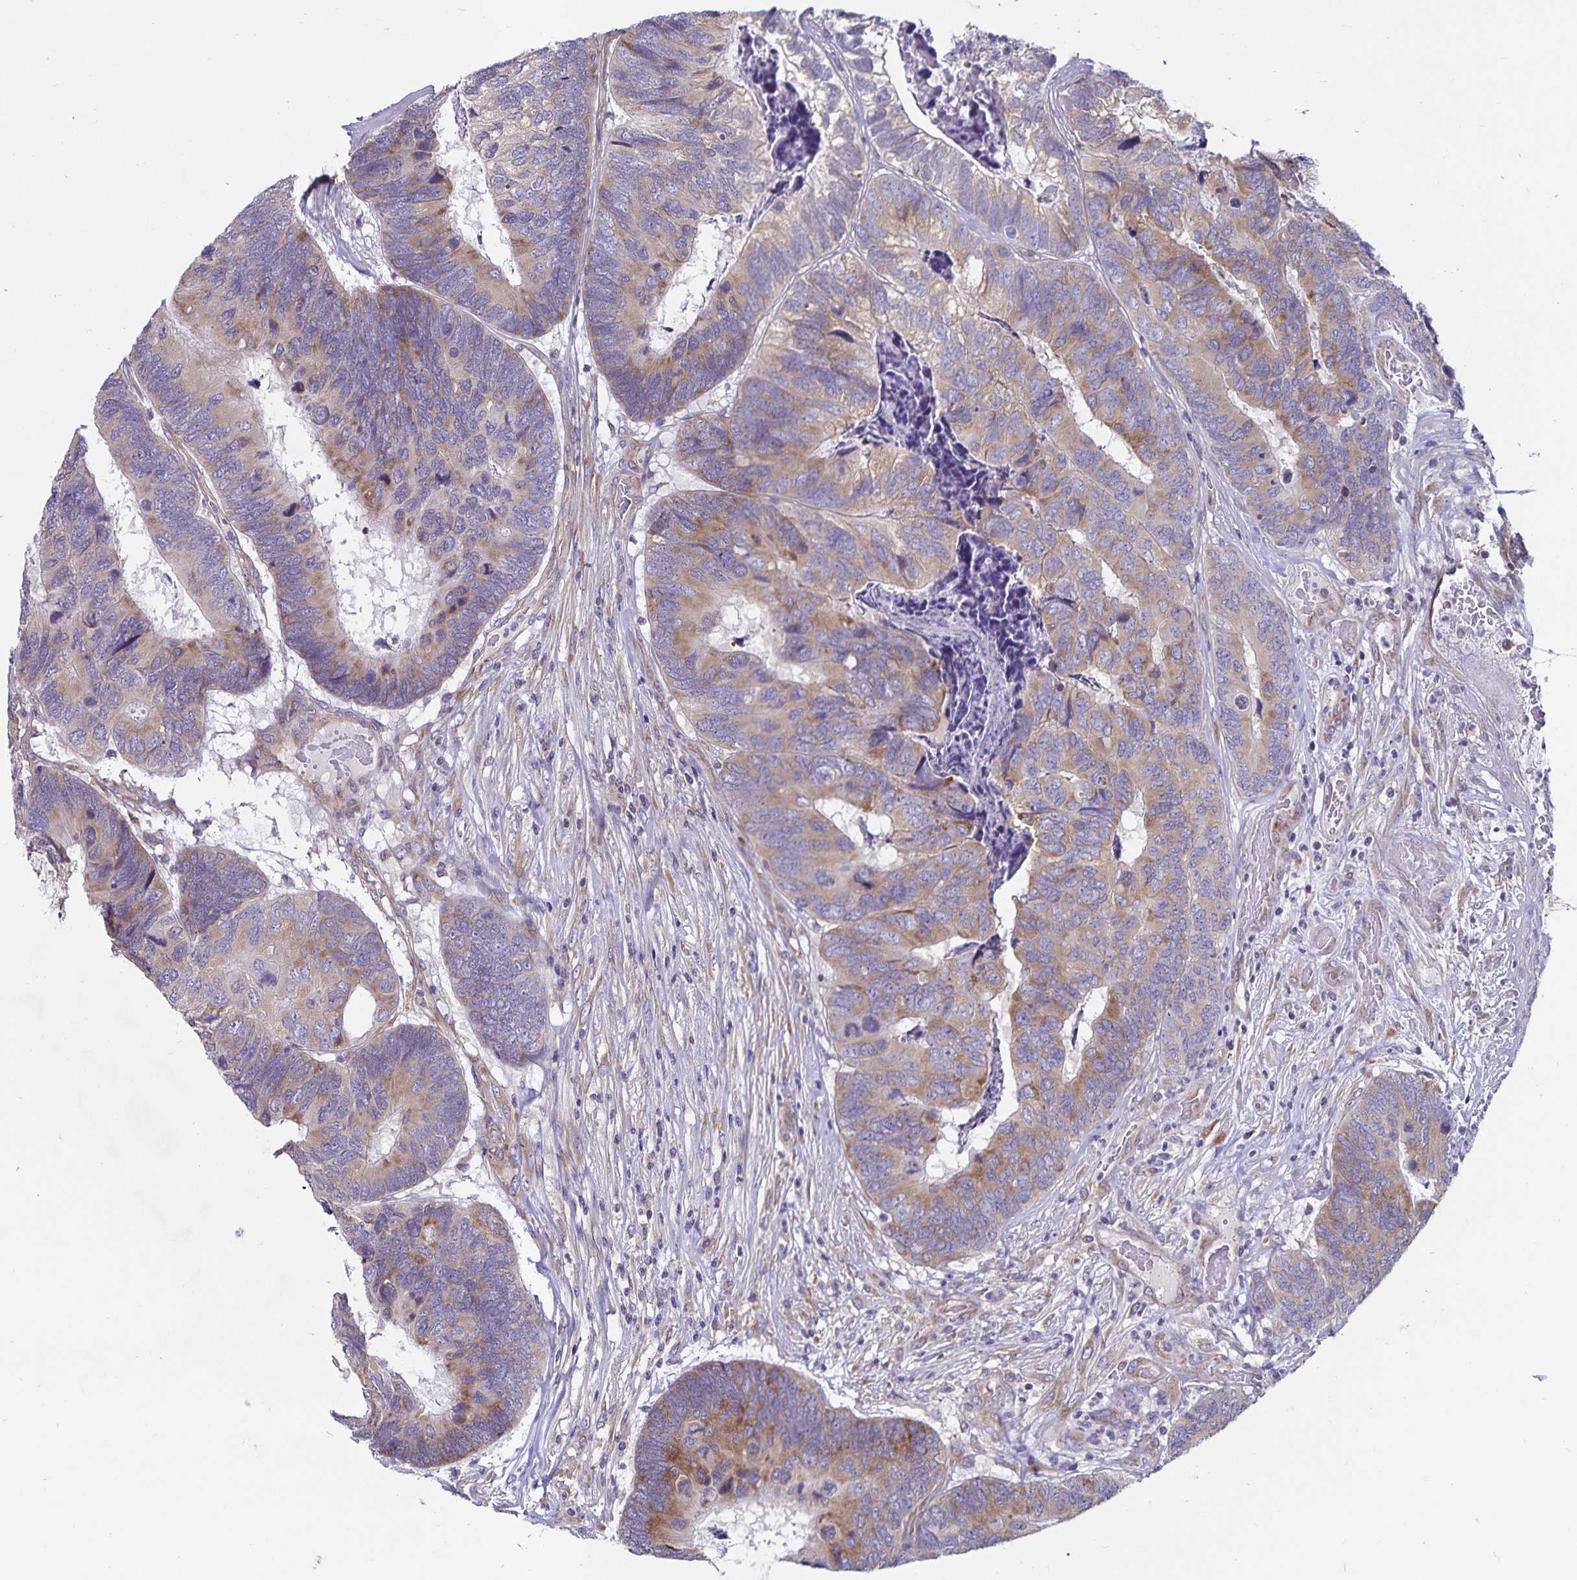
{"staining": {"intensity": "moderate", "quantity": ">75%", "location": "cytoplasmic/membranous"}, "tissue": "colorectal cancer", "cell_type": "Tumor cells", "image_type": "cancer", "snomed": [{"axis": "morphology", "description": "Adenocarcinoma, NOS"}, {"axis": "topography", "description": "Colon"}], "caption": "Immunohistochemistry (IHC) photomicrograph of colorectal adenocarcinoma stained for a protein (brown), which displays medium levels of moderate cytoplasmic/membranous expression in about >75% of tumor cells.", "gene": "FAM120A", "patient": {"sex": "female", "age": 67}}